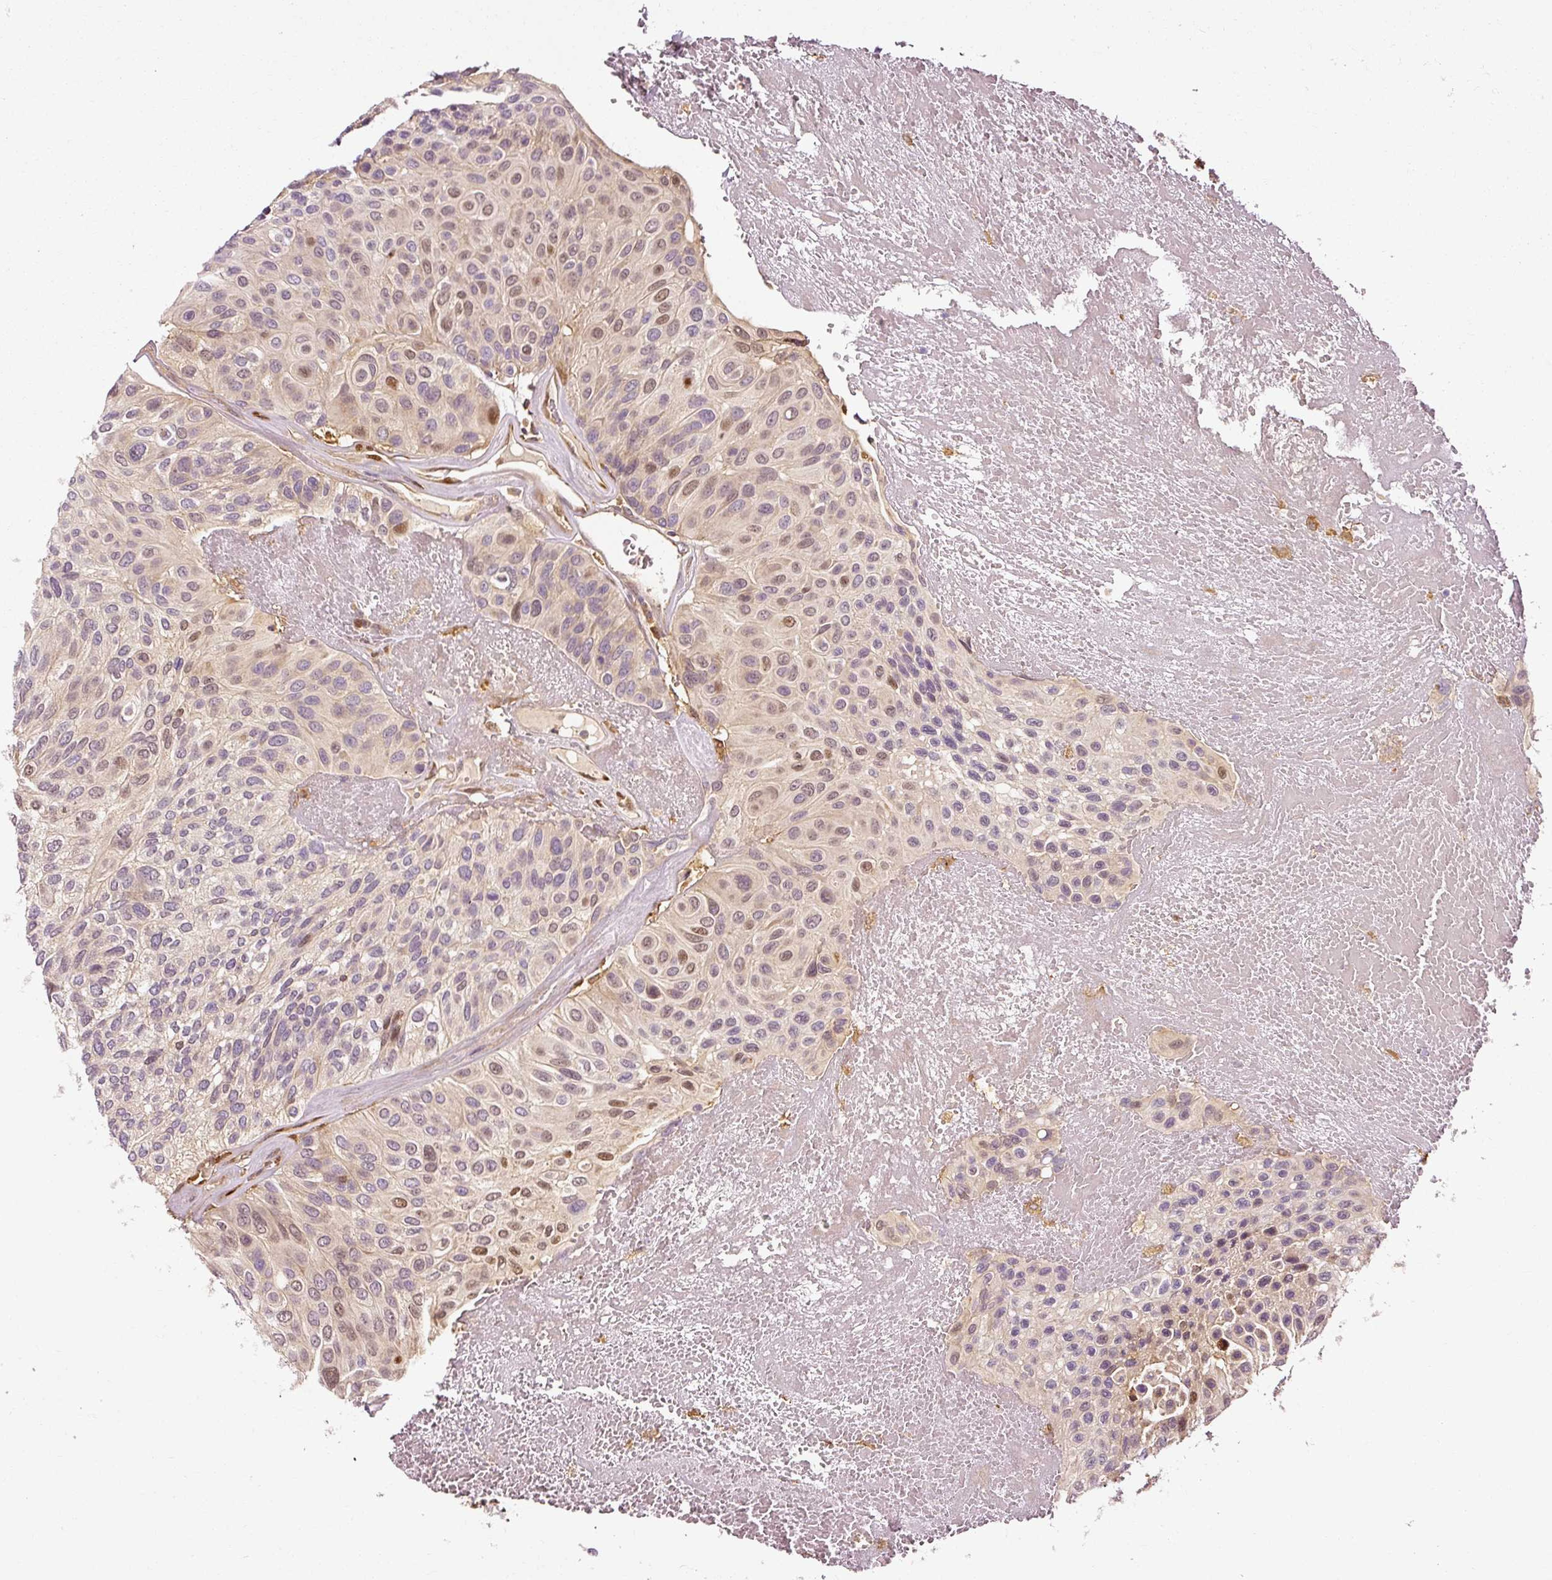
{"staining": {"intensity": "moderate", "quantity": "<25%", "location": "nuclear"}, "tissue": "urothelial cancer", "cell_type": "Tumor cells", "image_type": "cancer", "snomed": [{"axis": "morphology", "description": "Urothelial carcinoma, High grade"}, {"axis": "topography", "description": "Urinary bladder"}], "caption": "High-grade urothelial carcinoma stained with a brown dye exhibits moderate nuclear positive expression in approximately <25% of tumor cells.", "gene": "NAPA", "patient": {"sex": "male", "age": 66}}